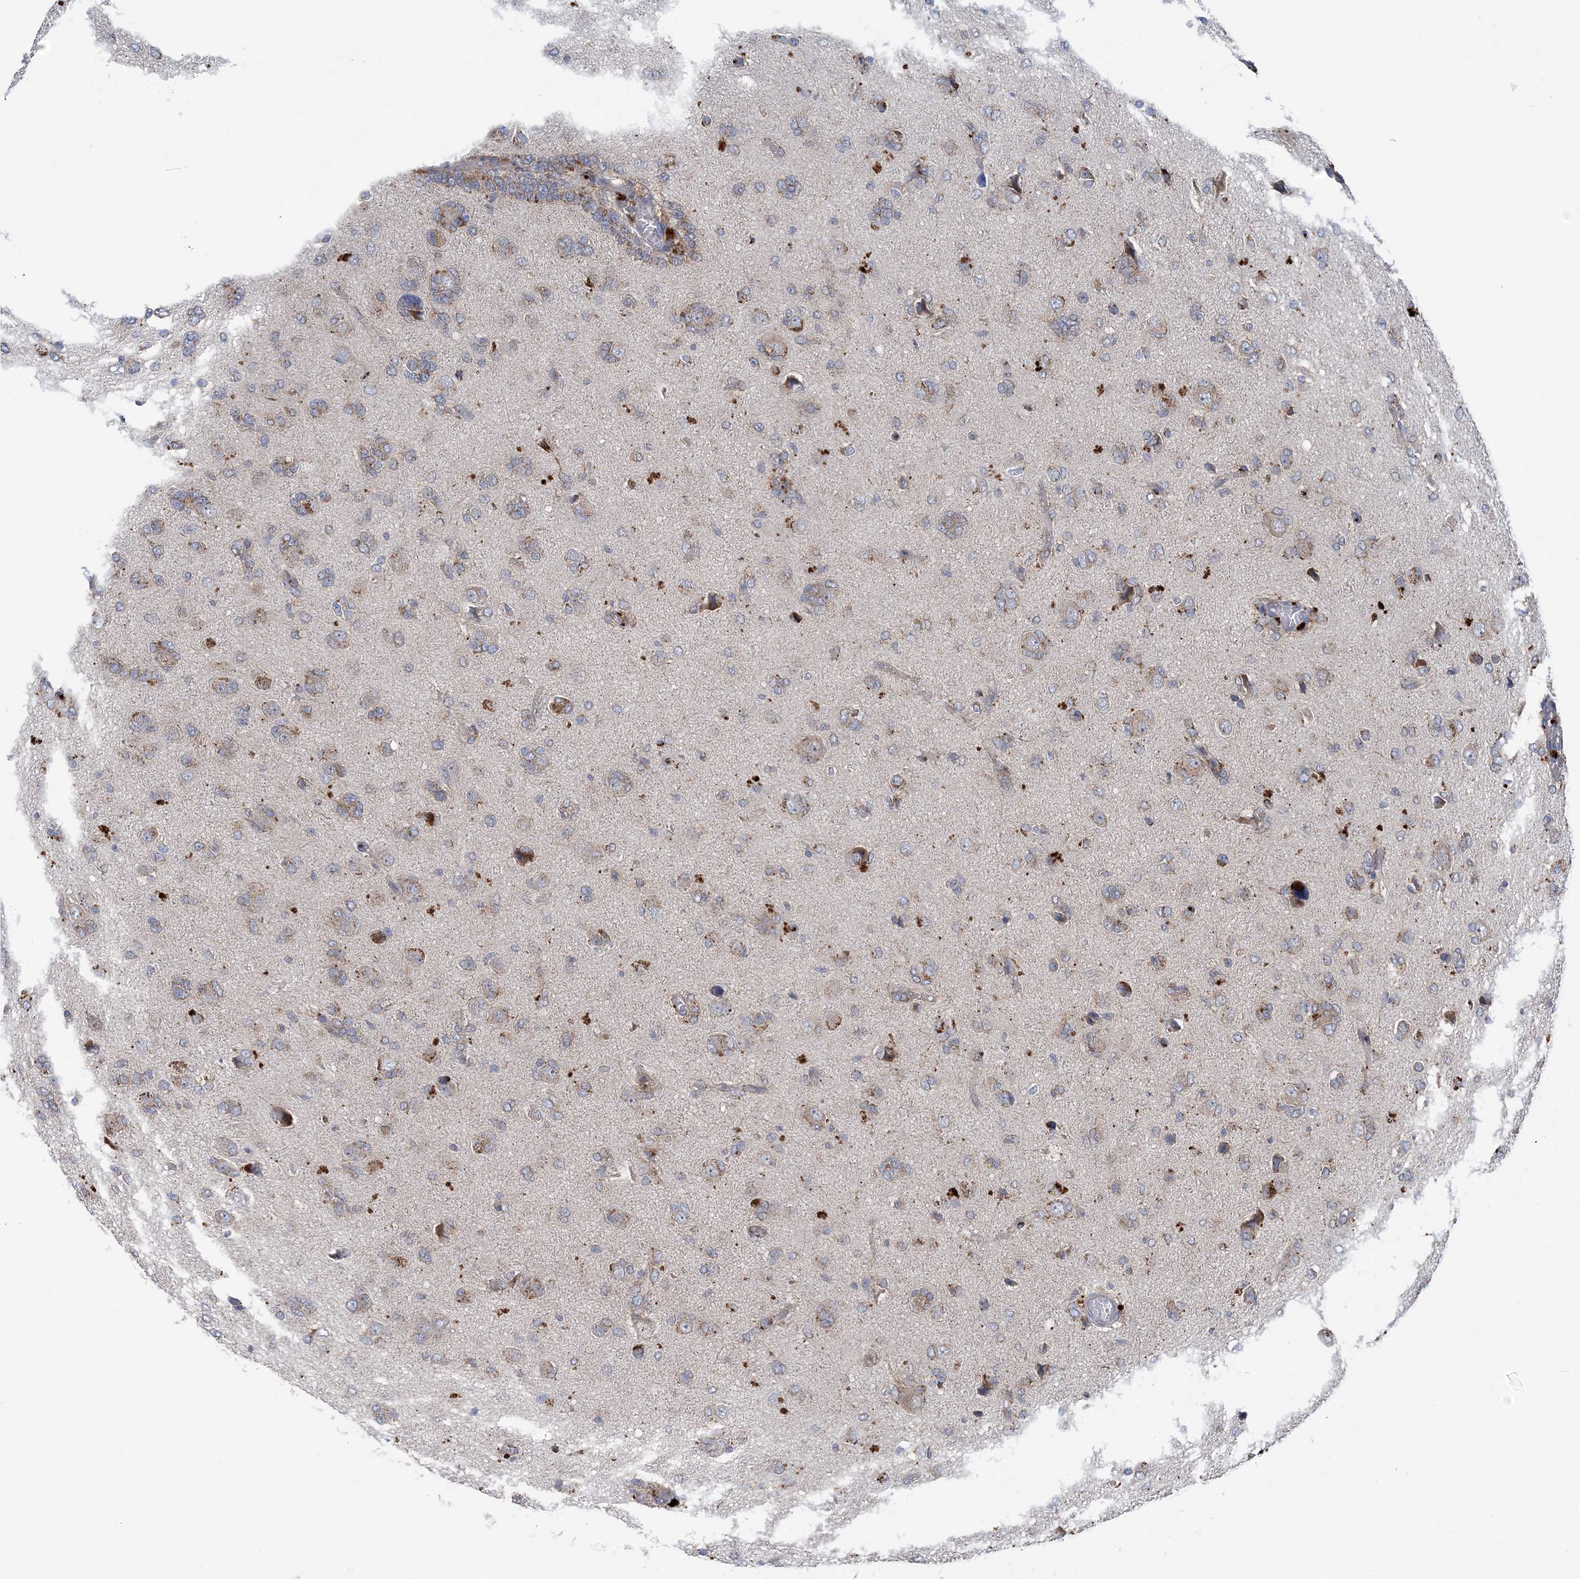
{"staining": {"intensity": "moderate", "quantity": "<25%", "location": "cytoplasmic/membranous"}, "tissue": "glioma", "cell_type": "Tumor cells", "image_type": "cancer", "snomed": [{"axis": "morphology", "description": "Glioma, malignant, High grade"}, {"axis": "topography", "description": "Brain"}], "caption": "Protein analysis of glioma tissue shows moderate cytoplasmic/membranous staining in approximately <25% of tumor cells.", "gene": "COPE", "patient": {"sex": "female", "age": 59}}